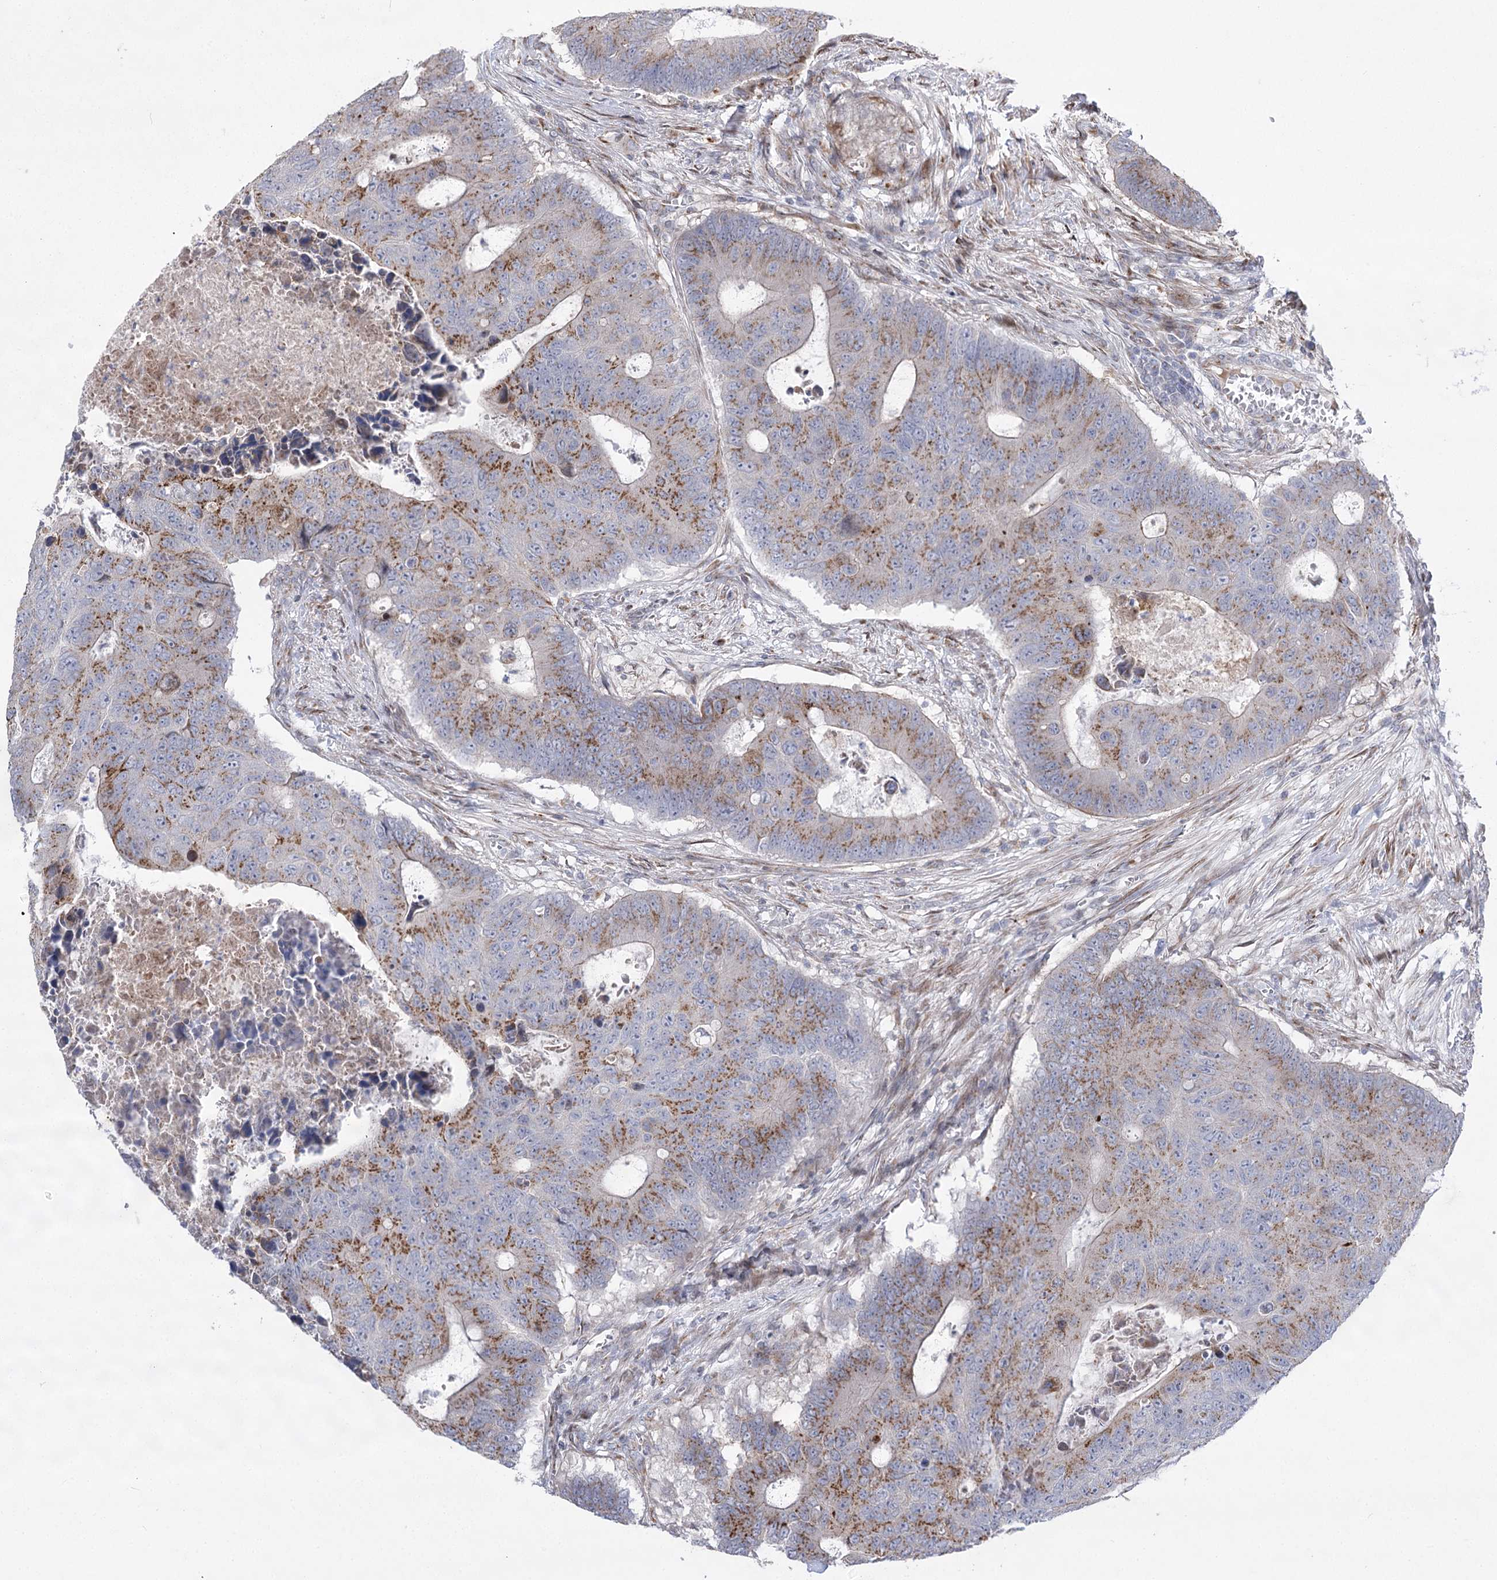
{"staining": {"intensity": "moderate", "quantity": ">75%", "location": "cytoplasmic/membranous"}, "tissue": "colorectal cancer", "cell_type": "Tumor cells", "image_type": "cancer", "snomed": [{"axis": "morphology", "description": "Adenocarcinoma, NOS"}, {"axis": "topography", "description": "Colon"}], "caption": "This image reveals colorectal cancer (adenocarcinoma) stained with immunohistochemistry to label a protein in brown. The cytoplasmic/membranous of tumor cells show moderate positivity for the protein. Nuclei are counter-stained blue.", "gene": "NME7", "patient": {"sex": "male", "age": 87}}